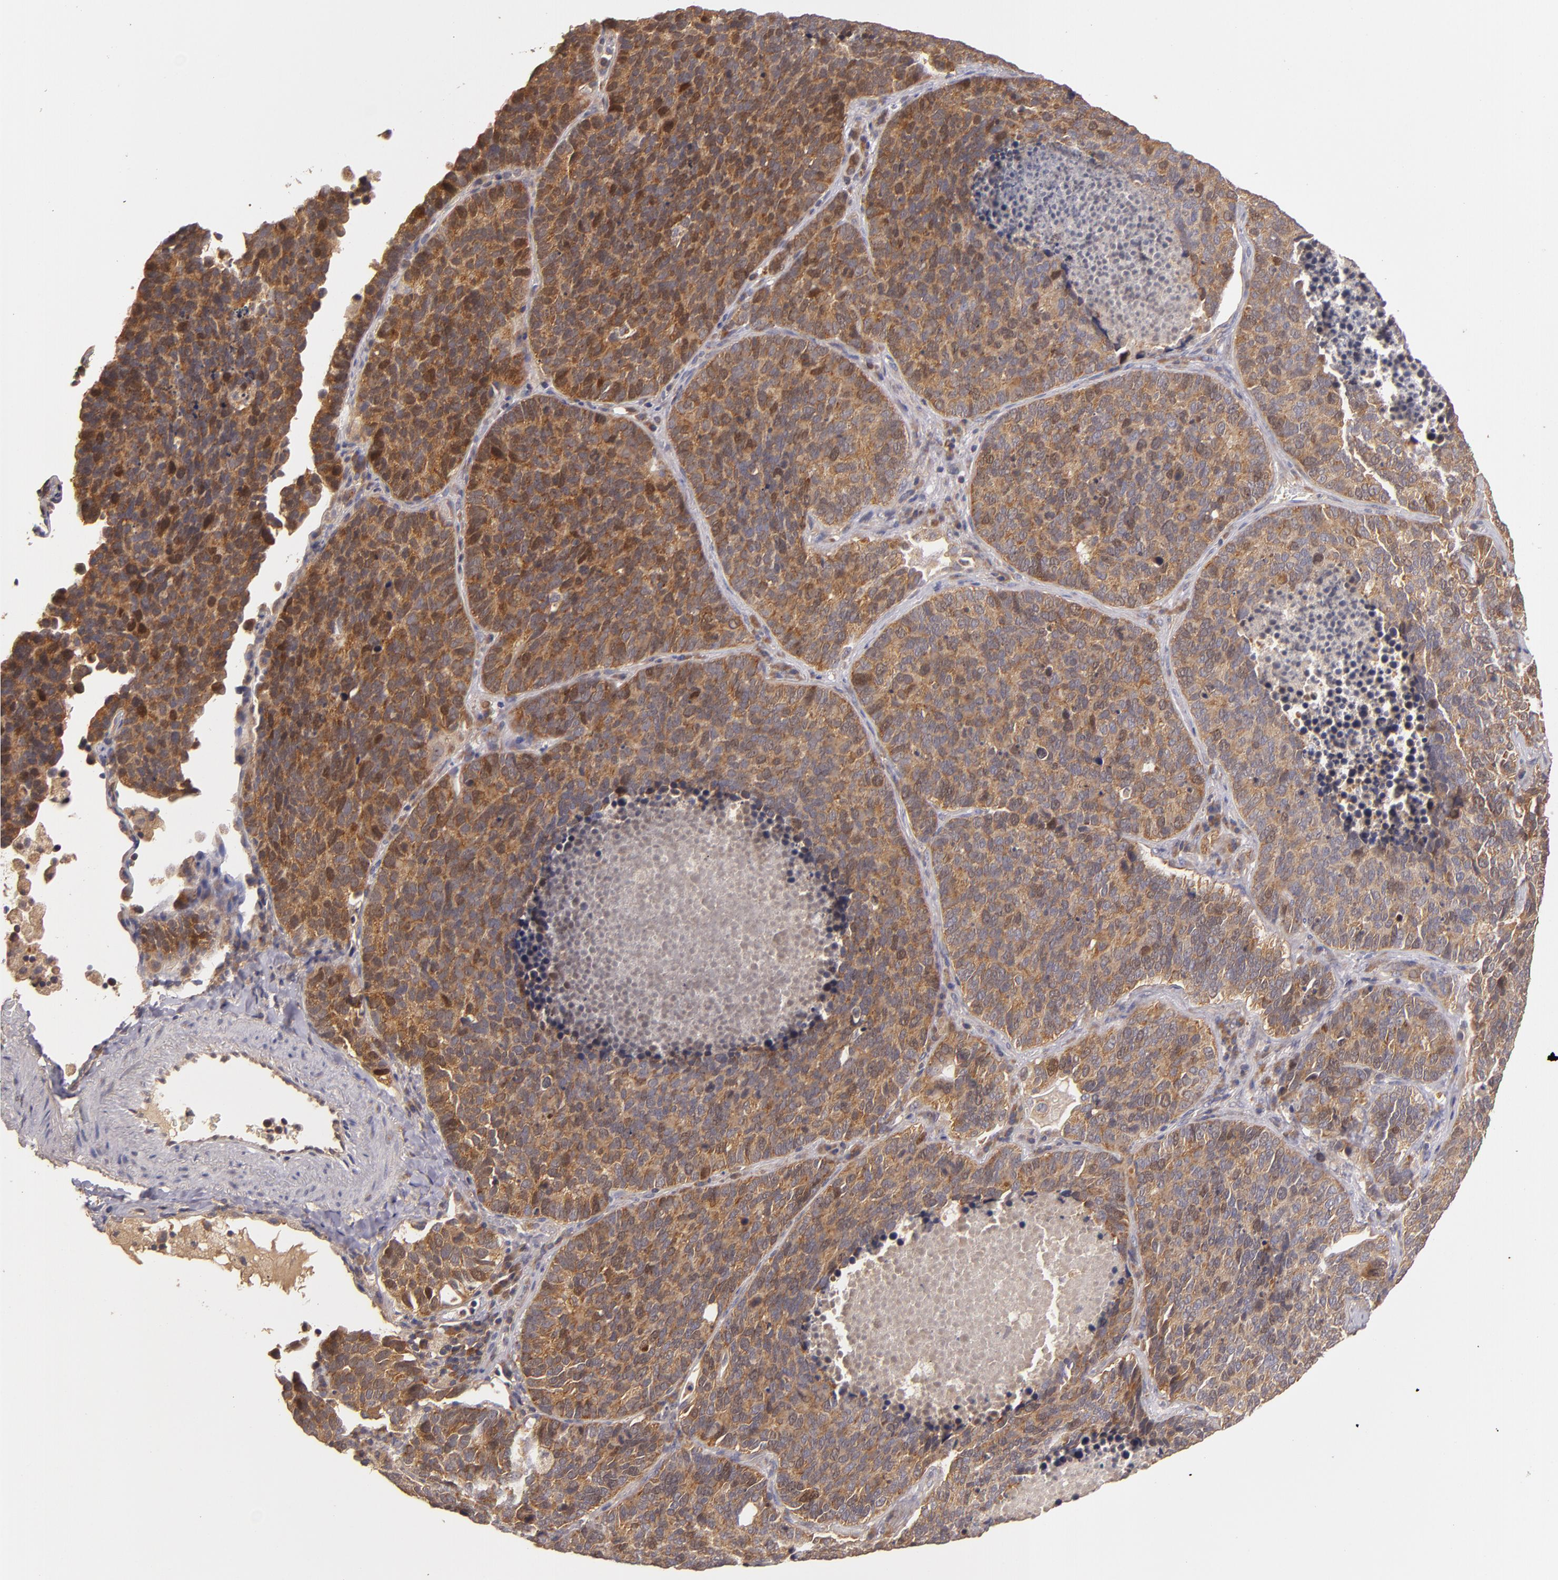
{"staining": {"intensity": "moderate", "quantity": ">75%", "location": "cytoplasmic/membranous,nuclear"}, "tissue": "lung cancer", "cell_type": "Tumor cells", "image_type": "cancer", "snomed": [{"axis": "morphology", "description": "Neoplasm, malignant, NOS"}, {"axis": "topography", "description": "Lung"}], "caption": "Lung malignant neoplasm stained with a protein marker shows moderate staining in tumor cells.", "gene": "UPF3B", "patient": {"sex": "female", "age": 75}}